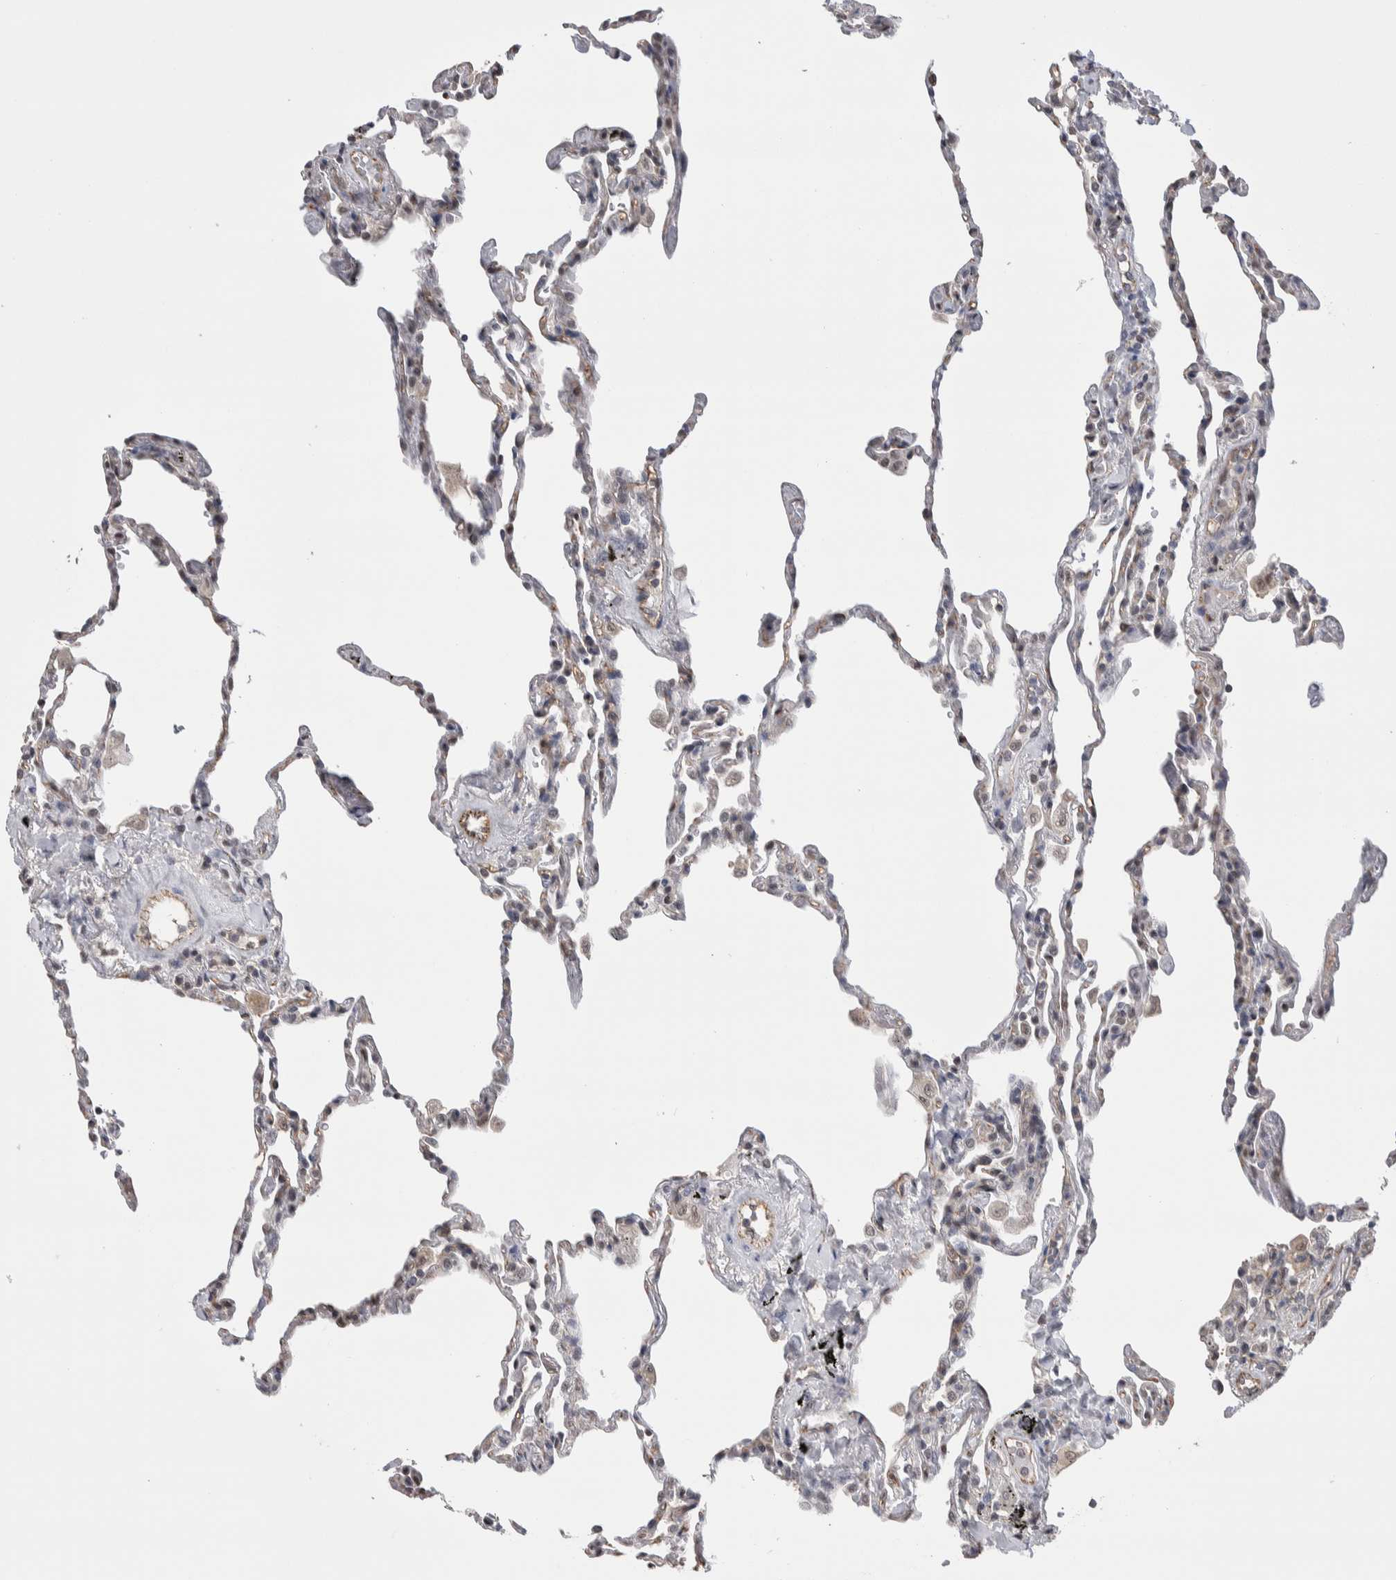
{"staining": {"intensity": "weak", "quantity": "<25%", "location": "cytoplasmic/membranous"}, "tissue": "lung", "cell_type": "Alveolar cells", "image_type": "normal", "snomed": [{"axis": "morphology", "description": "Normal tissue, NOS"}, {"axis": "topography", "description": "Lung"}], "caption": "High power microscopy histopathology image of an immunohistochemistry histopathology image of unremarkable lung, revealing no significant positivity in alveolar cells.", "gene": "ZBTB49", "patient": {"sex": "male", "age": 59}}